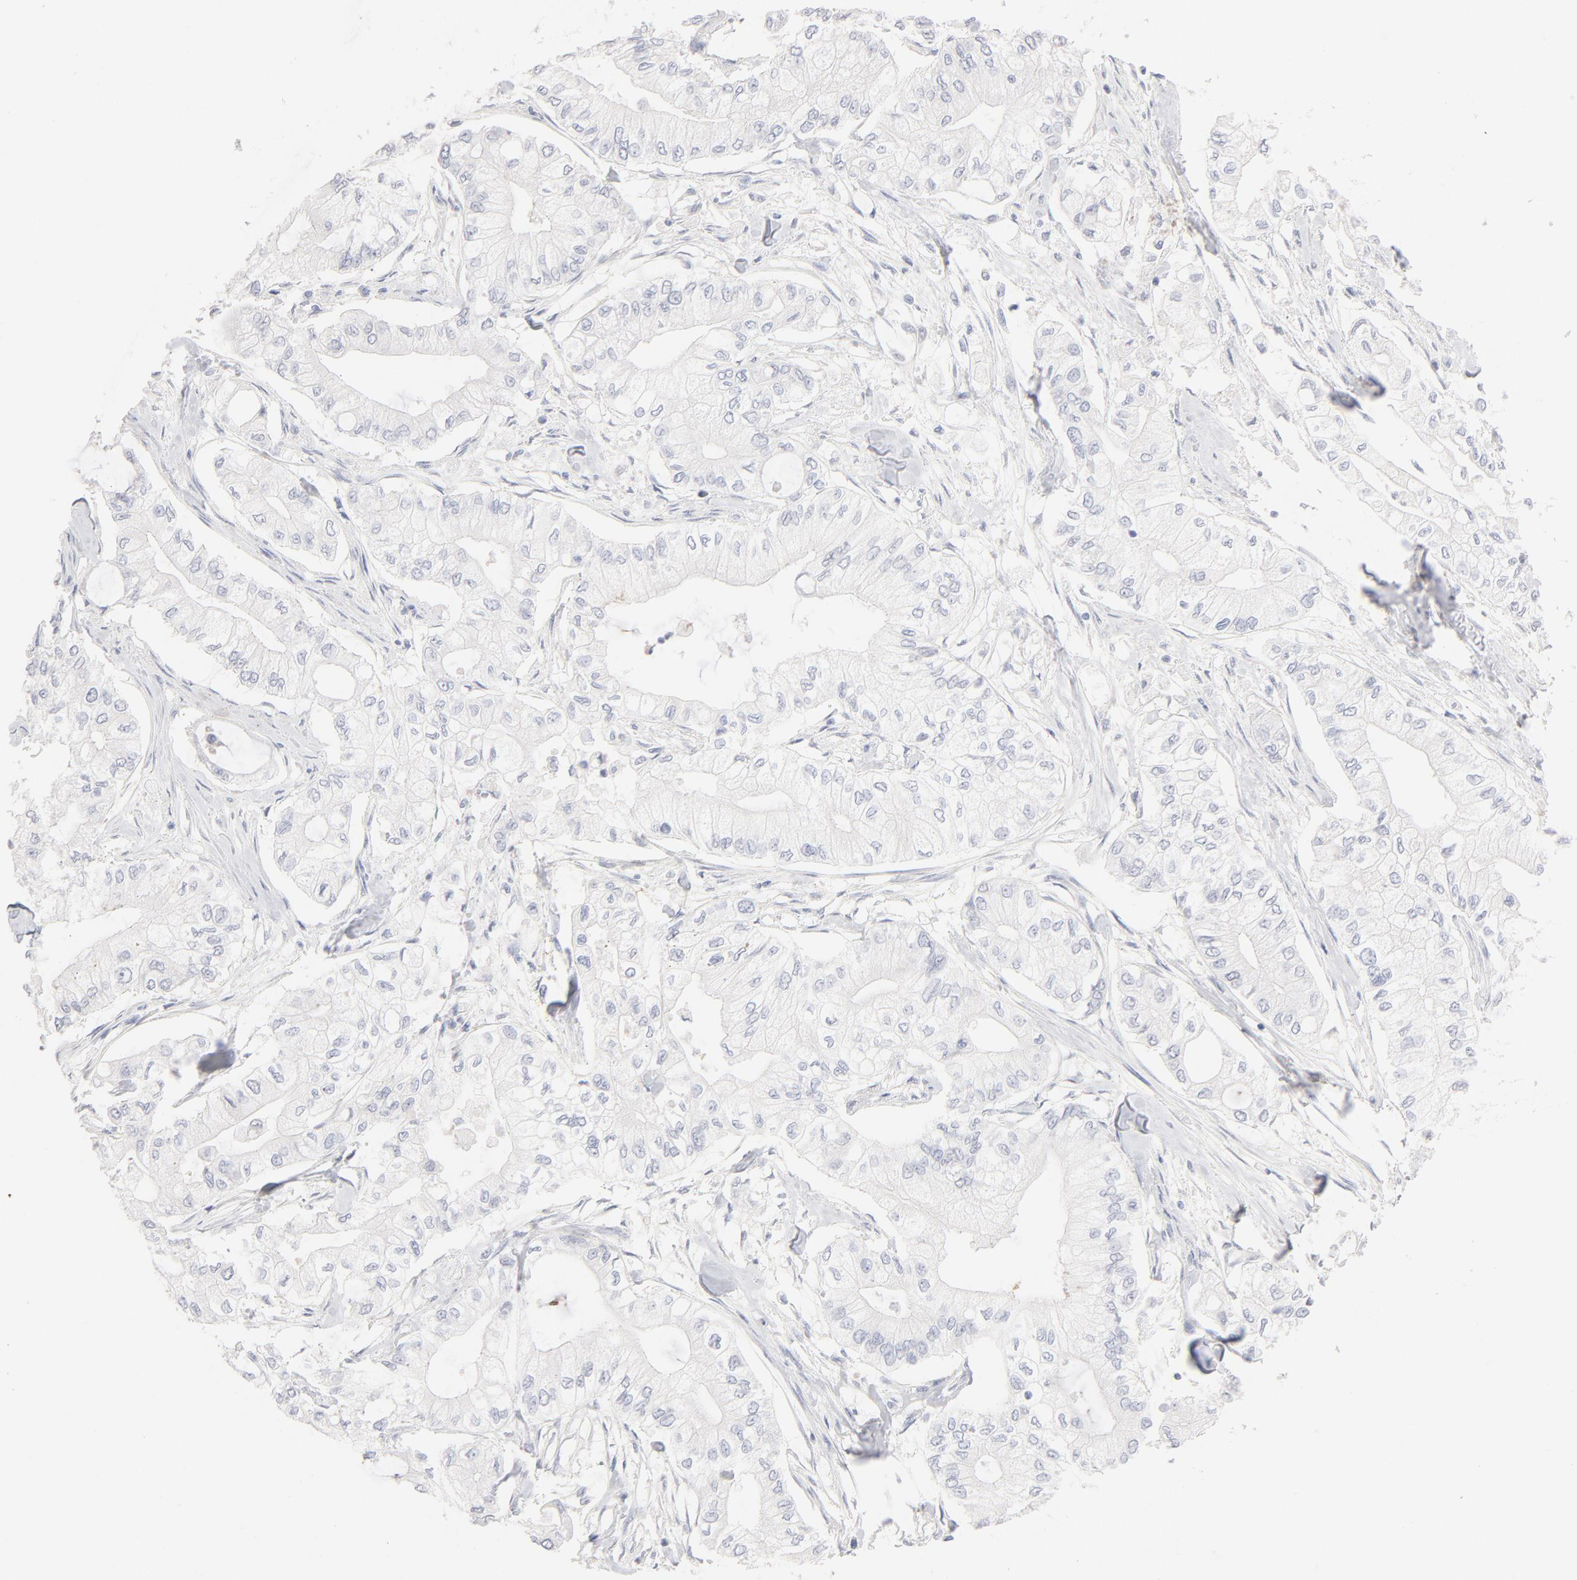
{"staining": {"intensity": "negative", "quantity": "none", "location": "none"}, "tissue": "pancreatic cancer", "cell_type": "Tumor cells", "image_type": "cancer", "snomed": [{"axis": "morphology", "description": "Adenocarcinoma, NOS"}, {"axis": "topography", "description": "Pancreas"}], "caption": "A photomicrograph of human pancreatic cancer (adenocarcinoma) is negative for staining in tumor cells.", "gene": "ONECUT1", "patient": {"sex": "male", "age": 79}}